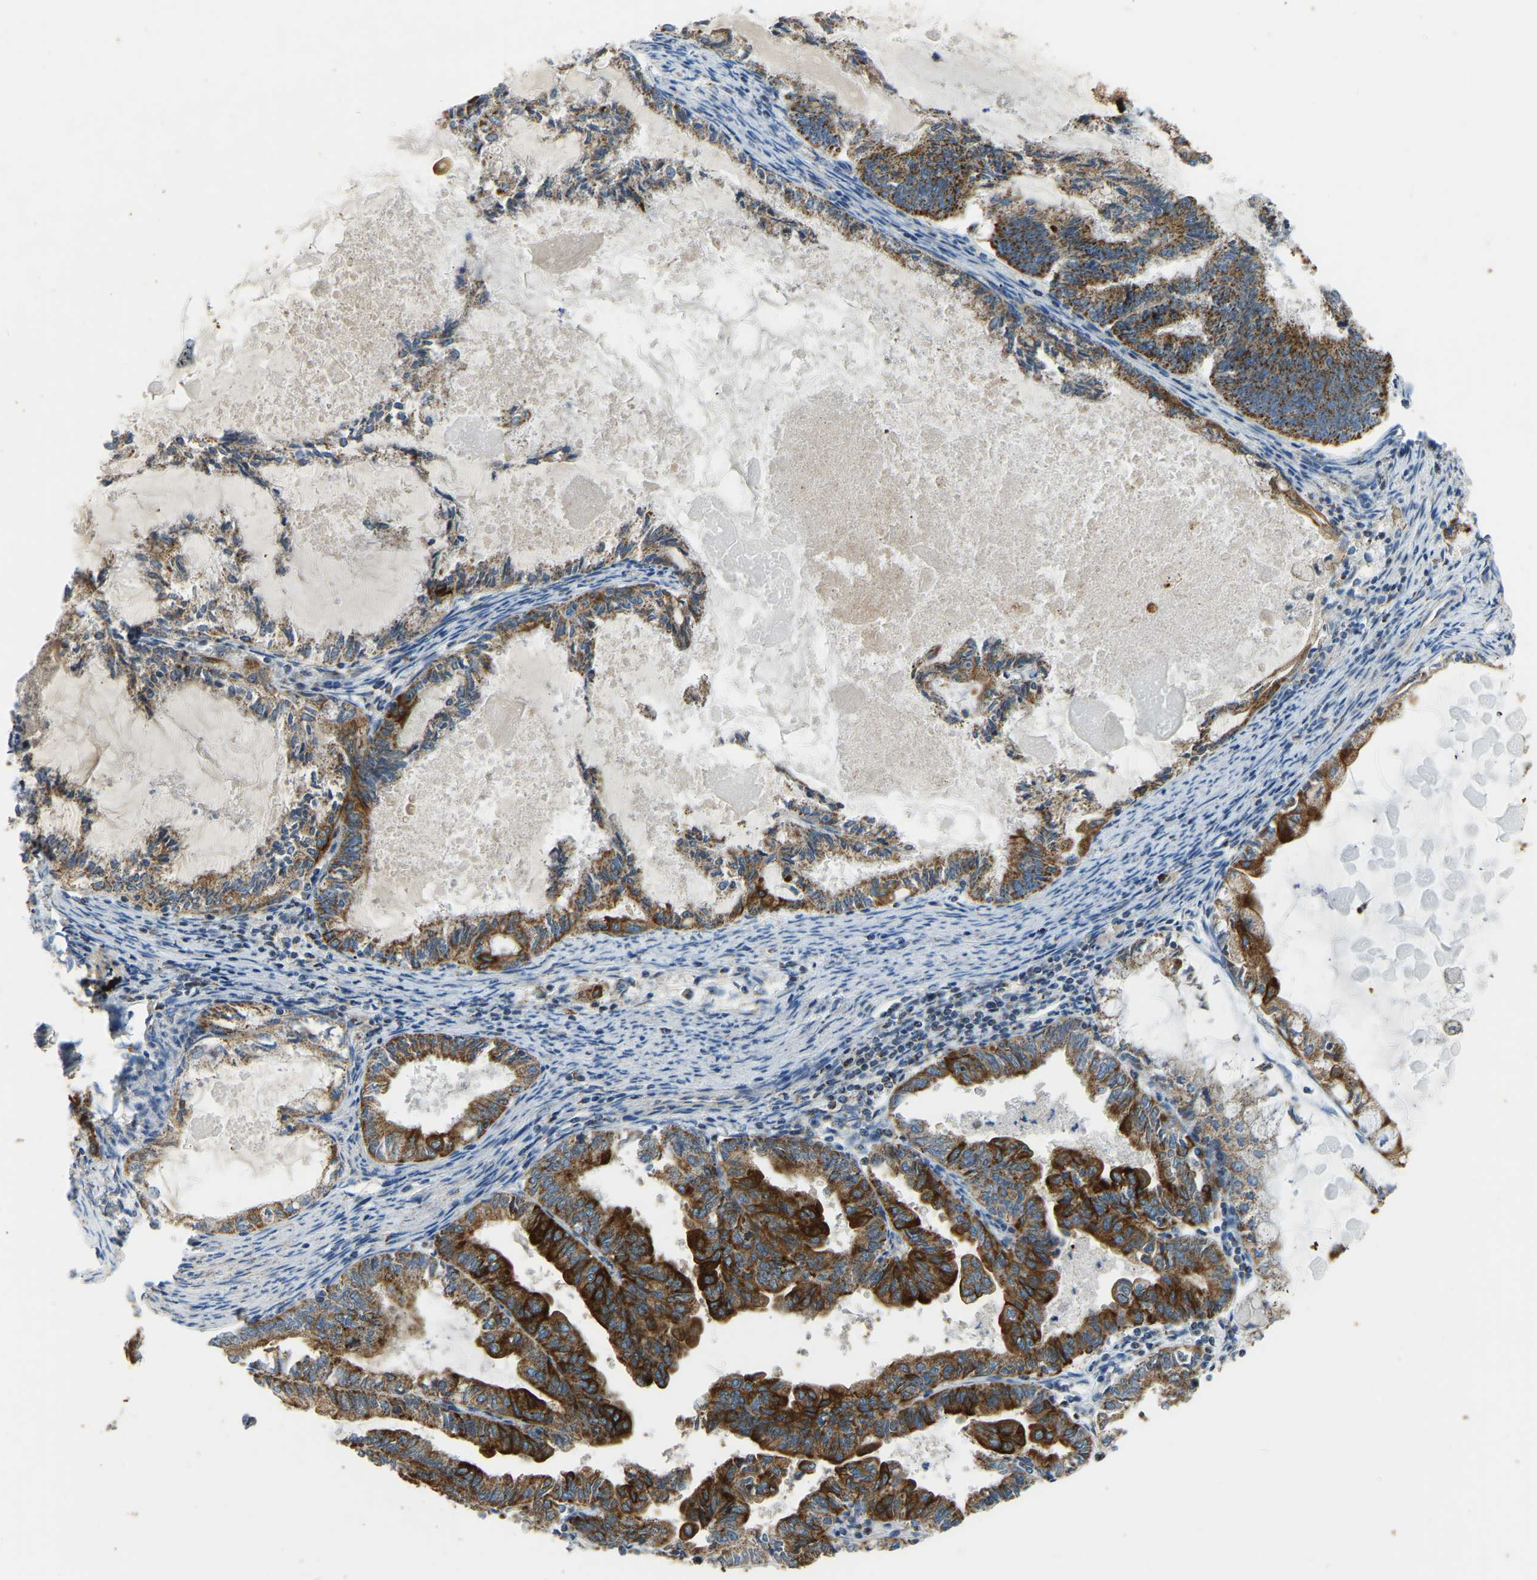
{"staining": {"intensity": "strong", "quantity": ">75%", "location": "cytoplasmic/membranous"}, "tissue": "endometrial cancer", "cell_type": "Tumor cells", "image_type": "cancer", "snomed": [{"axis": "morphology", "description": "Adenocarcinoma, NOS"}, {"axis": "topography", "description": "Endometrium"}], "caption": "Protein staining reveals strong cytoplasmic/membranous expression in approximately >75% of tumor cells in adenocarcinoma (endometrial).", "gene": "ZNF200", "patient": {"sex": "female", "age": 86}}